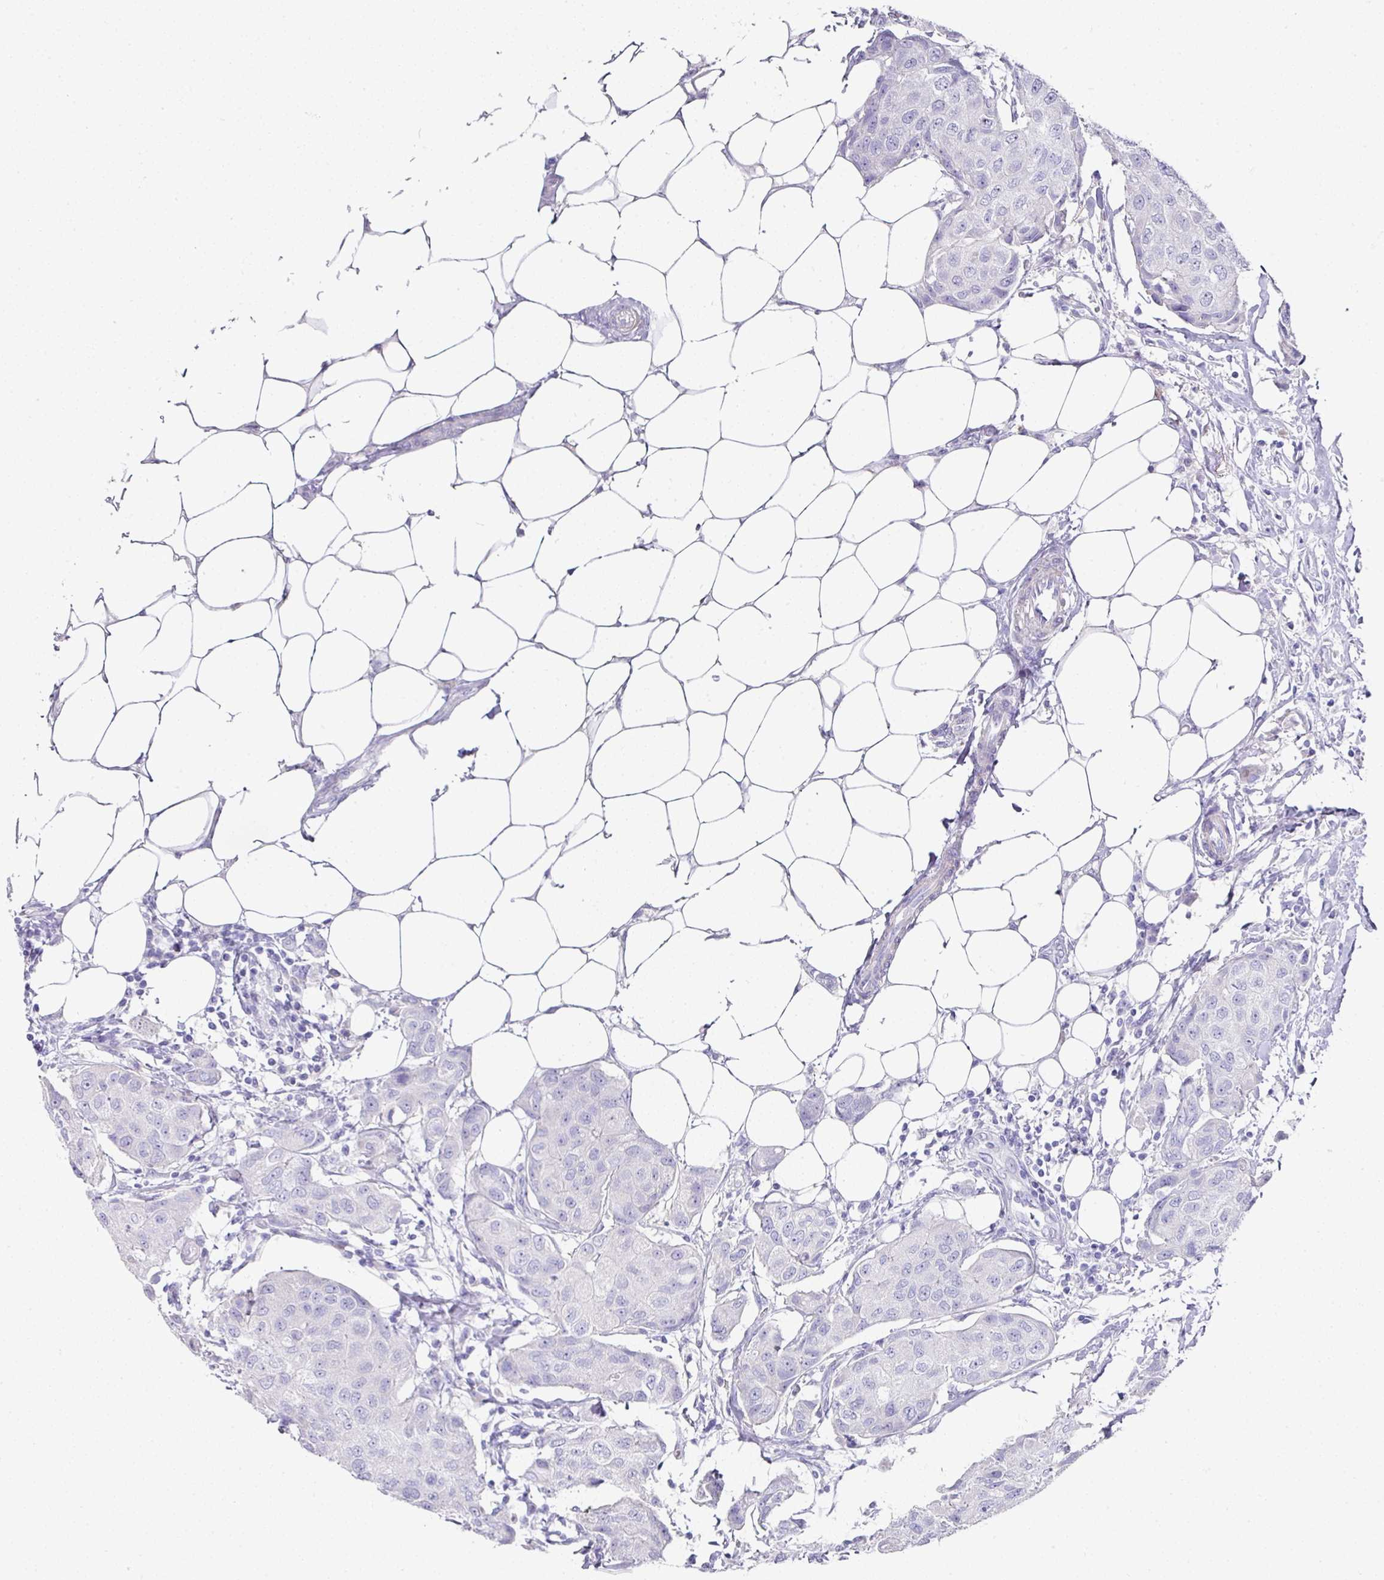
{"staining": {"intensity": "negative", "quantity": "none", "location": "none"}, "tissue": "breast cancer", "cell_type": "Tumor cells", "image_type": "cancer", "snomed": [{"axis": "morphology", "description": "Duct carcinoma"}, {"axis": "topography", "description": "Breast"}, {"axis": "topography", "description": "Lymph node"}], "caption": "This micrograph is of infiltrating ductal carcinoma (breast) stained with immunohistochemistry (IHC) to label a protein in brown with the nuclei are counter-stained blue. There is no positivity in tumor cells.", "gene": "TARM1", "patient": {"sex": "female", "age": 80}}